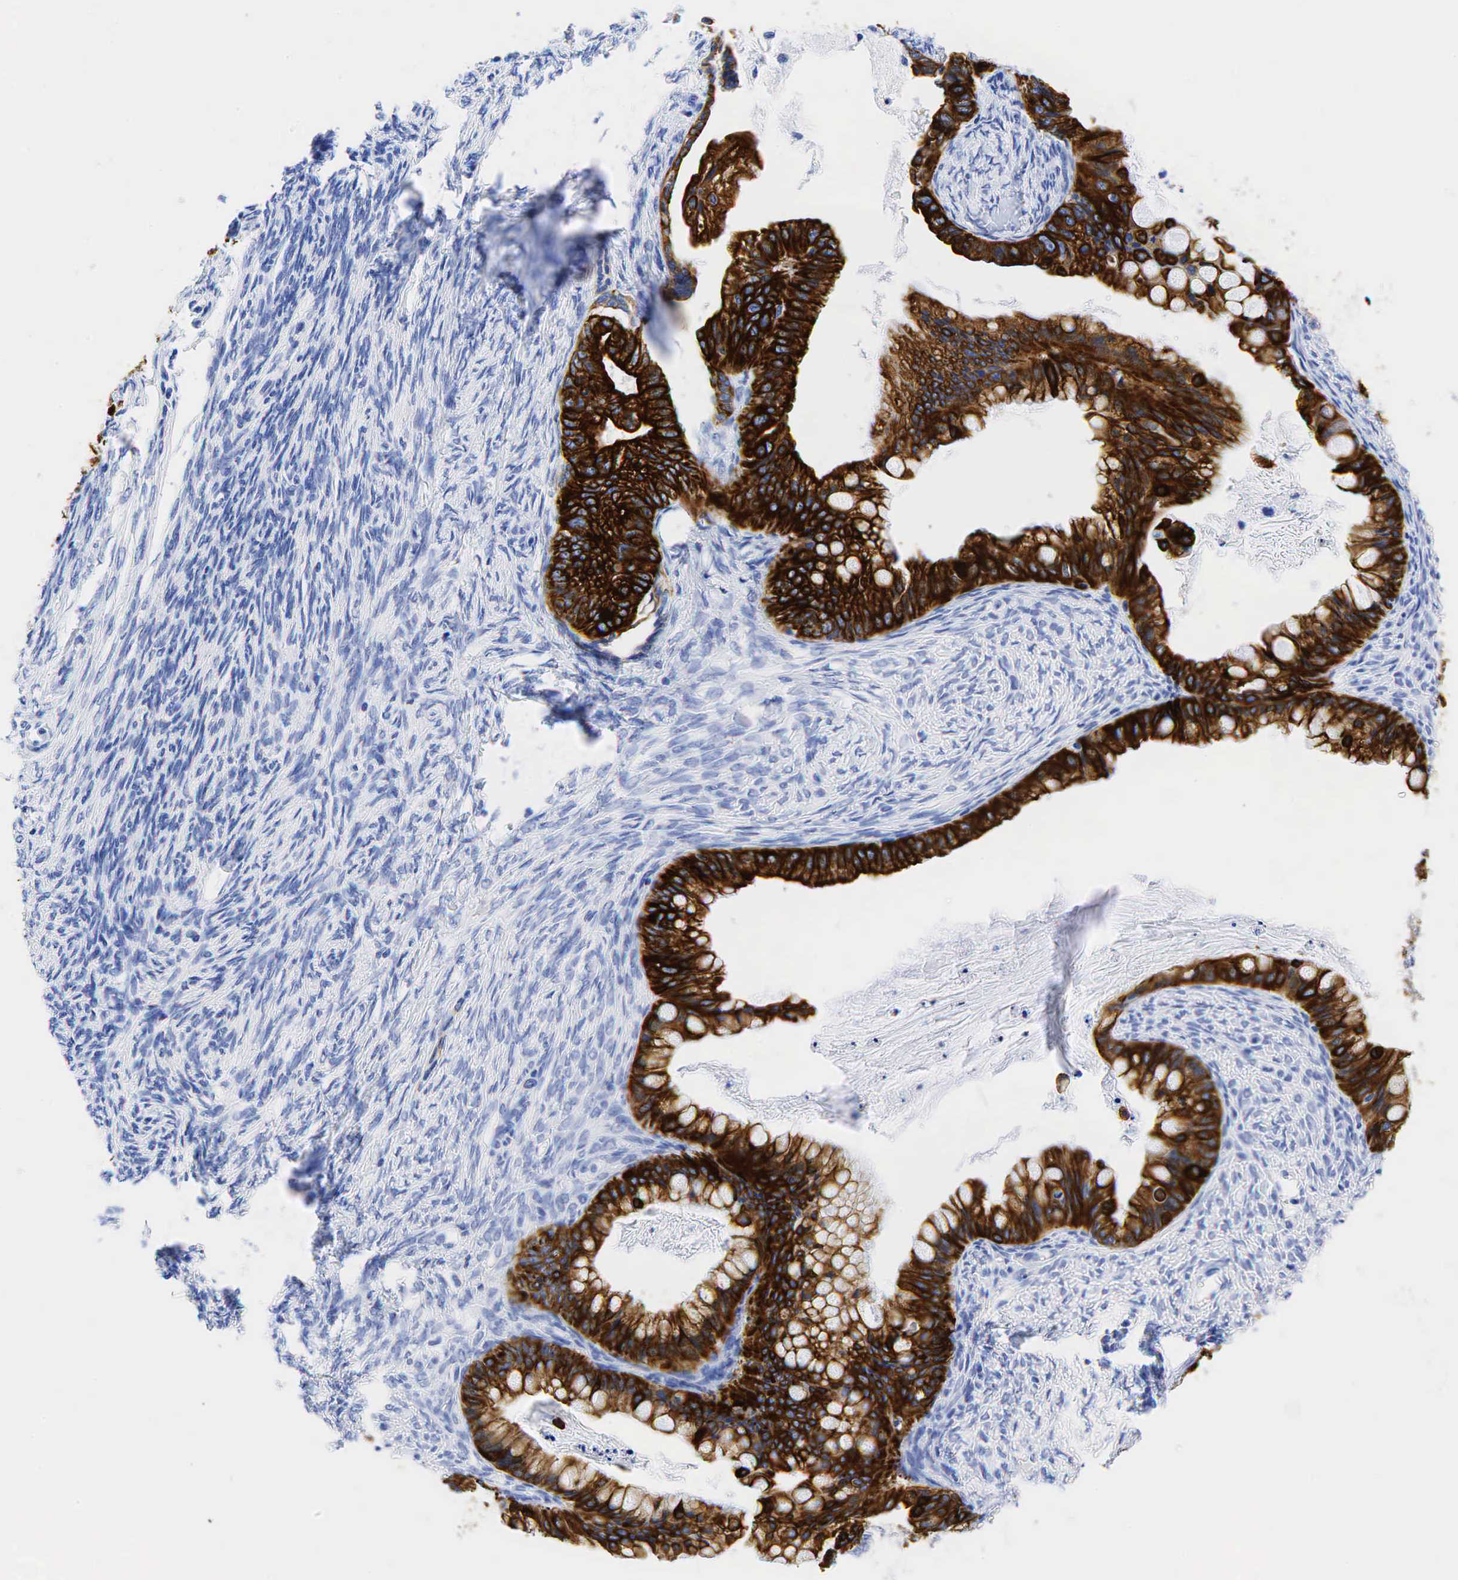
{"staining": {"intensity": "strong", "quantity": ">75%", "location": "cytoplasmic/membranous"}, "tissue": "ovarian cancer", "cell_type": "Tumor cells", "image_type": "cancer", "snomed": [{"axis": "morphology", "description": "Cystadenocarcinoma, mucinous, NOS"}, {"axis": "topography", "description": "Ovary"}], "caption": "Ovarian mucinous cystadenocarcinoma was stained to show a protein in brown. There is high levels of strong cytoplasmic/membranous expression in about >75% of tumor cells. Immunohistochemistry stains the protein of interest in brown and the nuclei are stained blue.", "gene": "KRT18", "patient": {"sex": "female", "age": 57}}